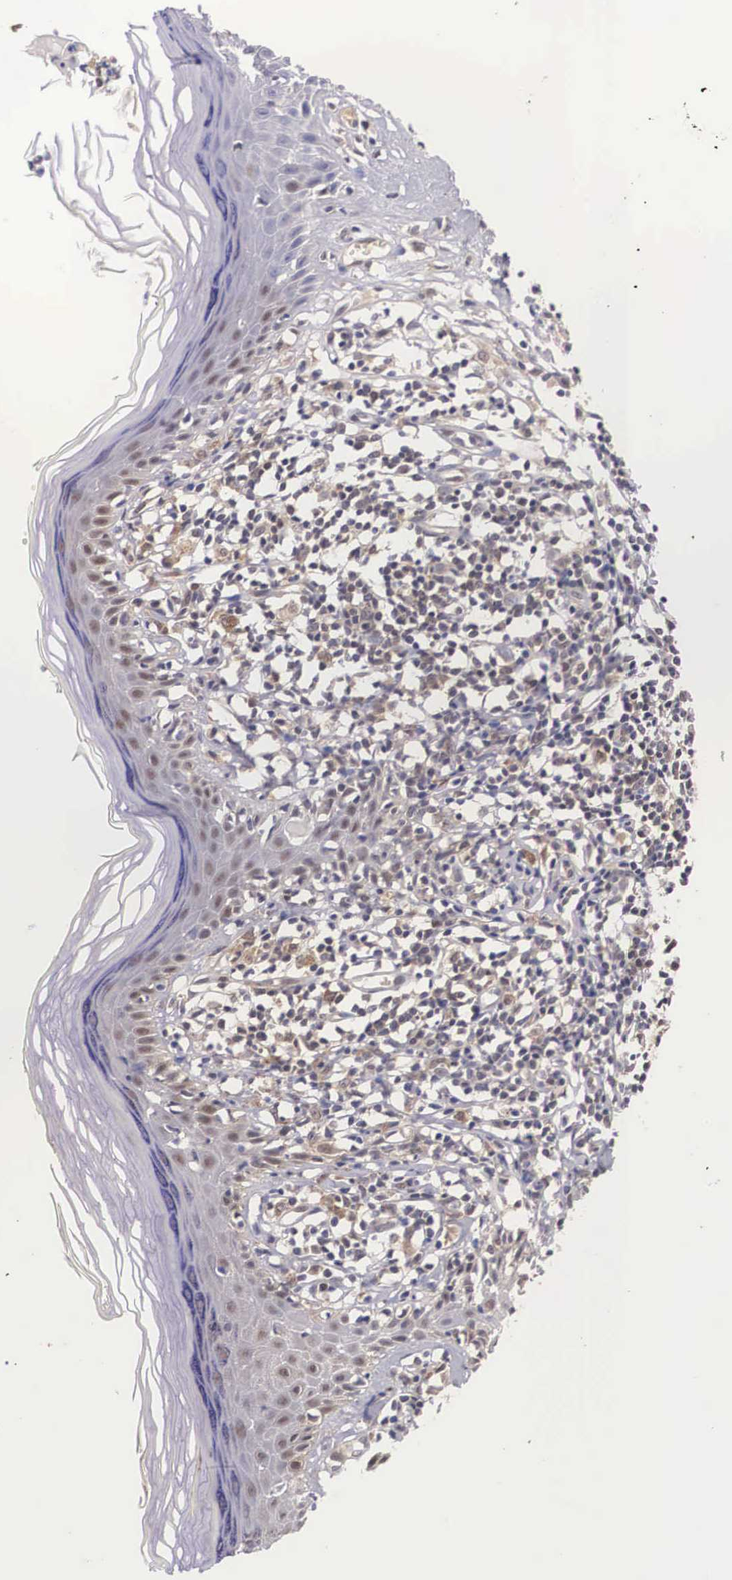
{"staining": {"intensity": "moderate", "quantity": "25%-75%", "location": "cytoplasmic/membranous"}, "tissue": "melanoma", "cell_type": "Tumor cells", "image_type": "cancer", "snomed": [{"axis": "morphology", "description": "Malignant melanoma, NOS"}, {"axis": "topography", "description": "Skin"}], "caption": "A histopathology image of human malignant melanoma stained for a protein reveals moderate cytoplasmic/membranous brown staining in tumor cells.", "gene": "IGBP1", "patient": {"sex": "female", "age": 52}}